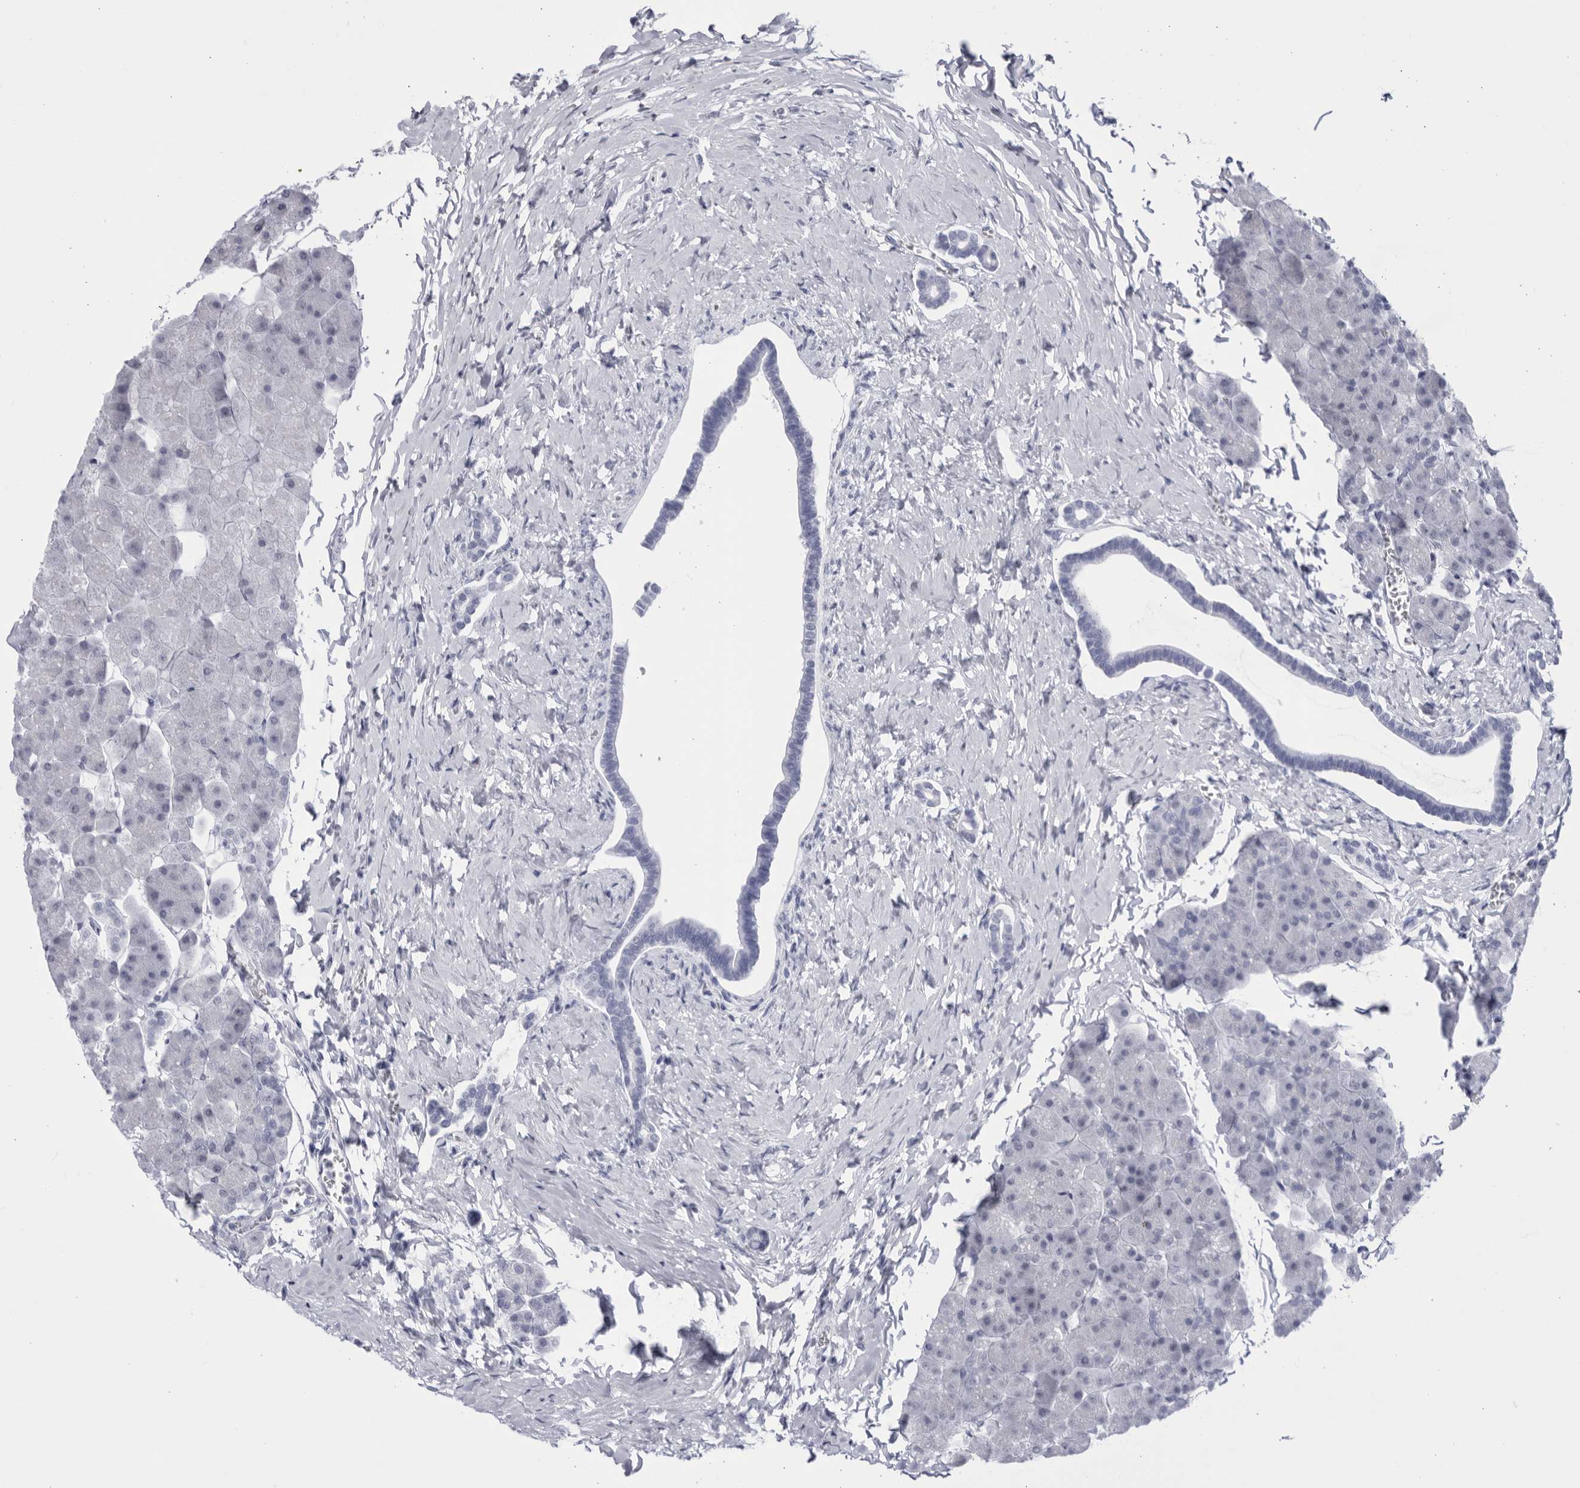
{"staining": {"intensity": "negative", "quantity": "none", "location": "none"}, "tissue": "pancreas", "cell_type": "Exocrine glandular cells", "image_type": "normal", "snomed": [{"axis": "morphology", "description": "Normal tissue, NOS"}, {"axis": "topography", "description": "Pancreas"}], "caption": "This image is of benign pancreas stained with immunohistochemistry to label a protein in brown with the nuclei are counter-stained blue. There is no staining in exocrine glandular cells.", "gene": "CCDC181", "patient": {"sex": "male", "age": 35}}